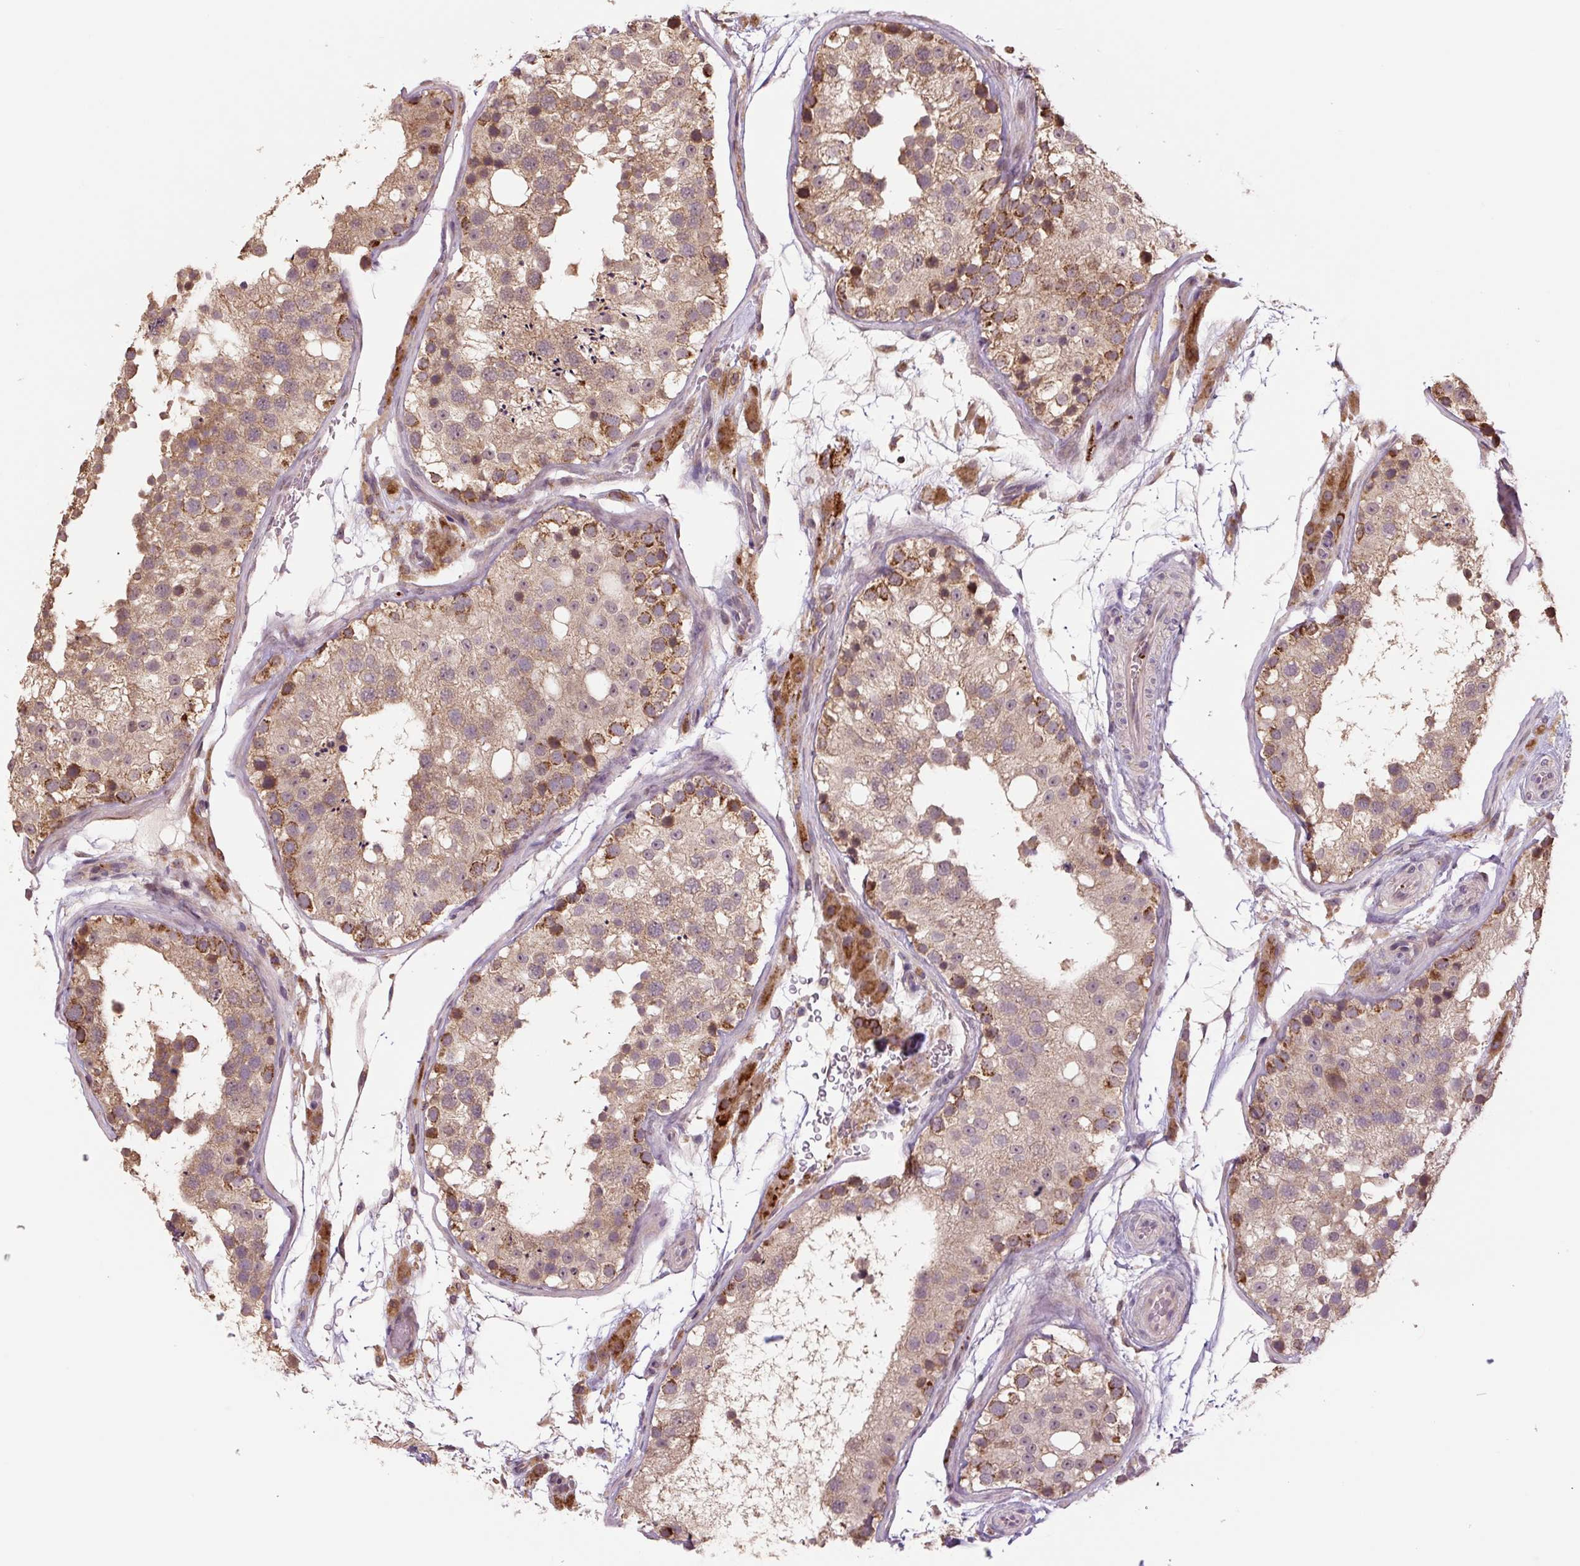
{"staining": {"intensity": "moderate", "quantity": "25%-75%", "location": "cytoplasmic/membranous"}, "tissue": "testis", "cell_type": "Cells in seminiferous ducts", "image_type": "normal", "snomed": [{"axis": "morphology", "description": "Normal tissue, NOS"}, {"axis": "topography", "description": "Testis"}], "caption": "Brown immunohistochemical staining in unremarkable human testis demonstrates moderate cytoplasmic/membranous positivity in about 25%-75% of cells in seminiferous ducts.", "gene": "TMEM160", "patient": {"sex": "male", "age": 26}}